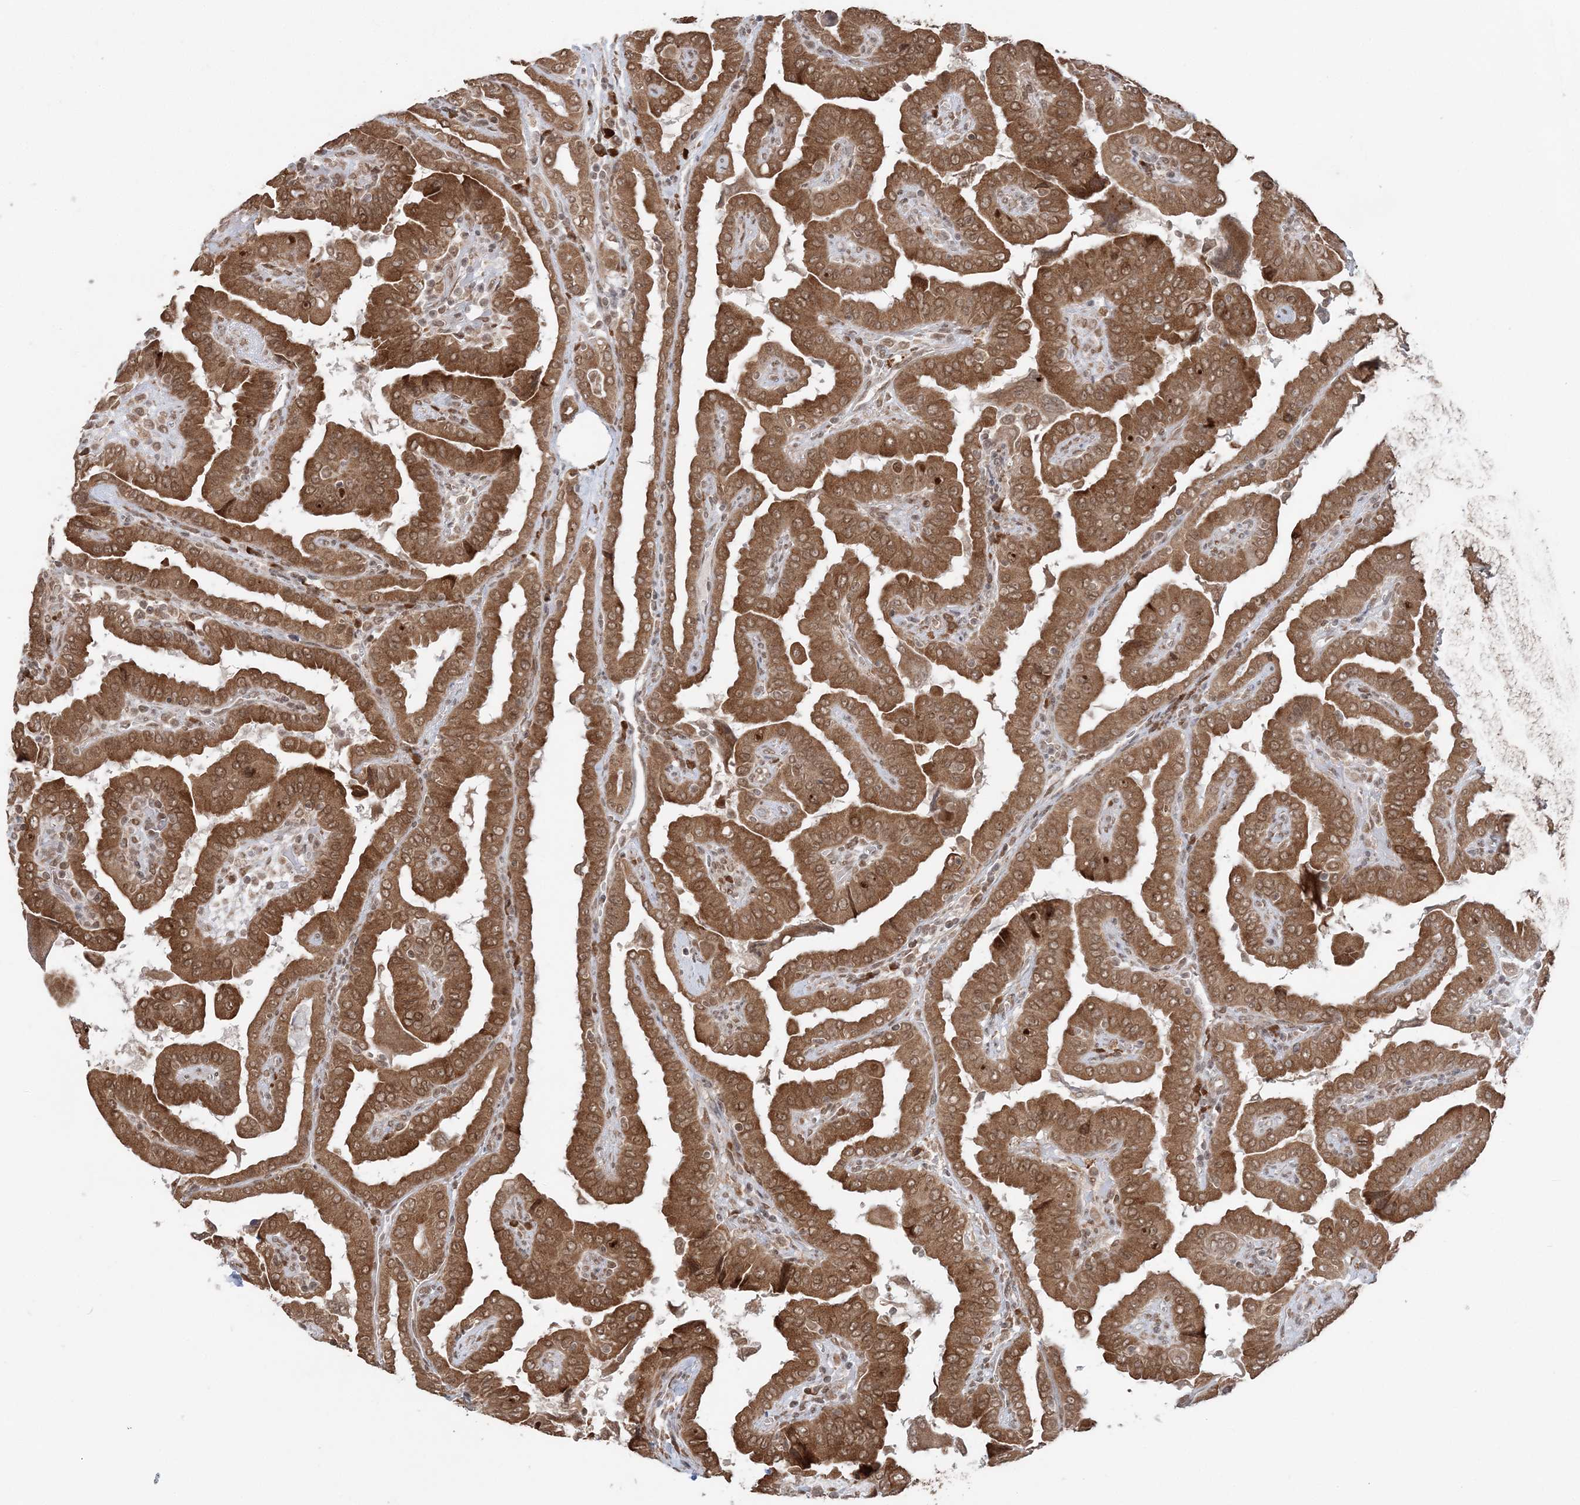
{"staining": {"intensity": "strong", "quantity": ">75%", "location": "cytoplasmic/membranous"}, "tissue": "thyroid cancer", "cell_type": "Tumor cells", "image_type": "cancer", "snomed": [{"axis": "morphology", "description": "Papillary adenocarcinoma, NOS"}, {"axis": "topography", "description": "Thyroid gland"}], "caption": "Human thyroid papillary adenocarcinoma stained for a protein (brown) exhibits strong cytoplasmic/membranous positive staining in approximately >75% of tumor cells.", "gene": "TMED10", "patient": {"sex": "male", "age": 33}}